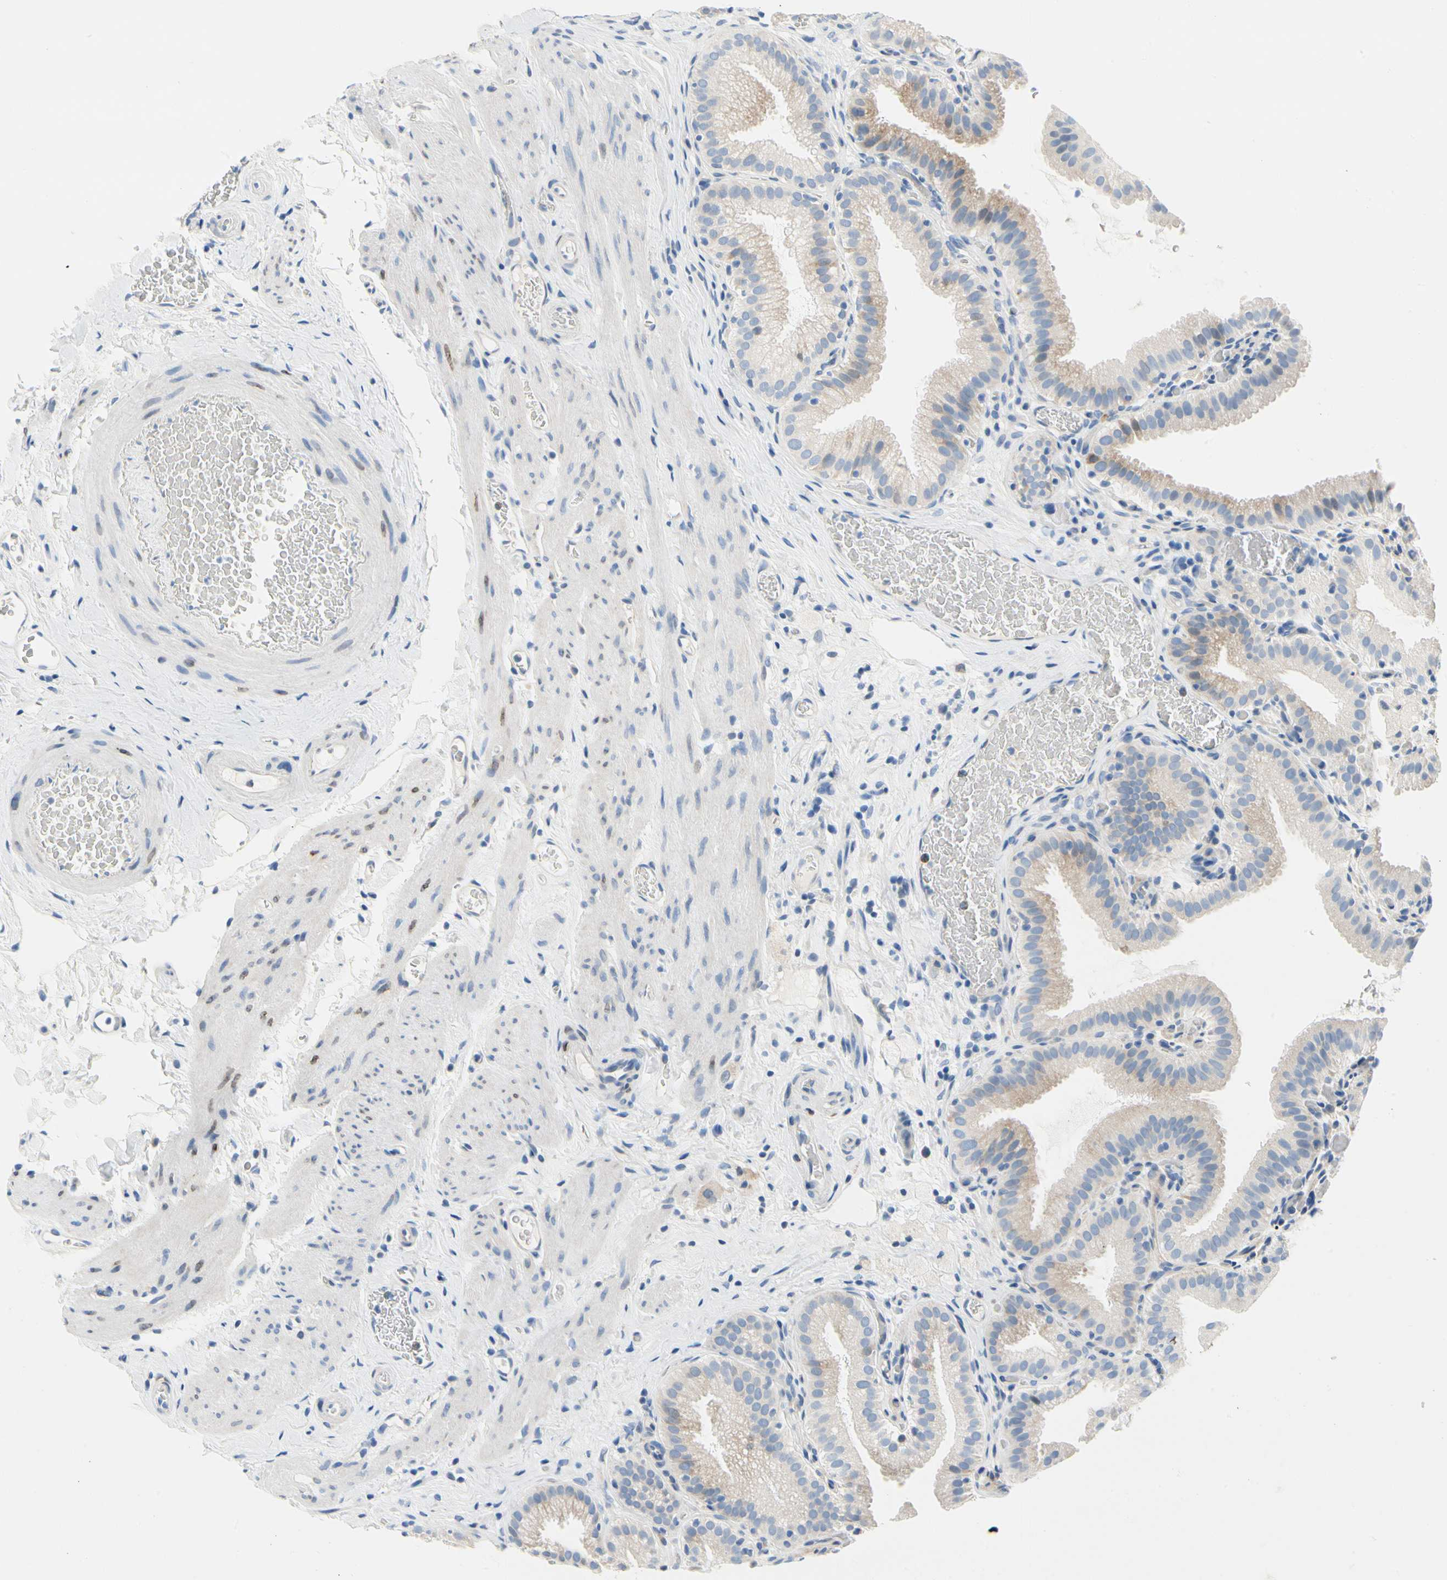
{"staining": {"intensity": "negative", "quantity": "none", "location": "none"}, "tissue": "gallbladder", "cell_type": "Glandular cells", "image_type": "normal", "snomed": [{"axis": "morphology", "description": "Normal tissue, NOS"}, {"axis": "topography", "description": "Gallbladder"}], "caption": "The image displays no staining of glandular cells in unremarkable gallbladder.", "gene": "STXBP1", "patient": {"sex": "male", "age": 54}}